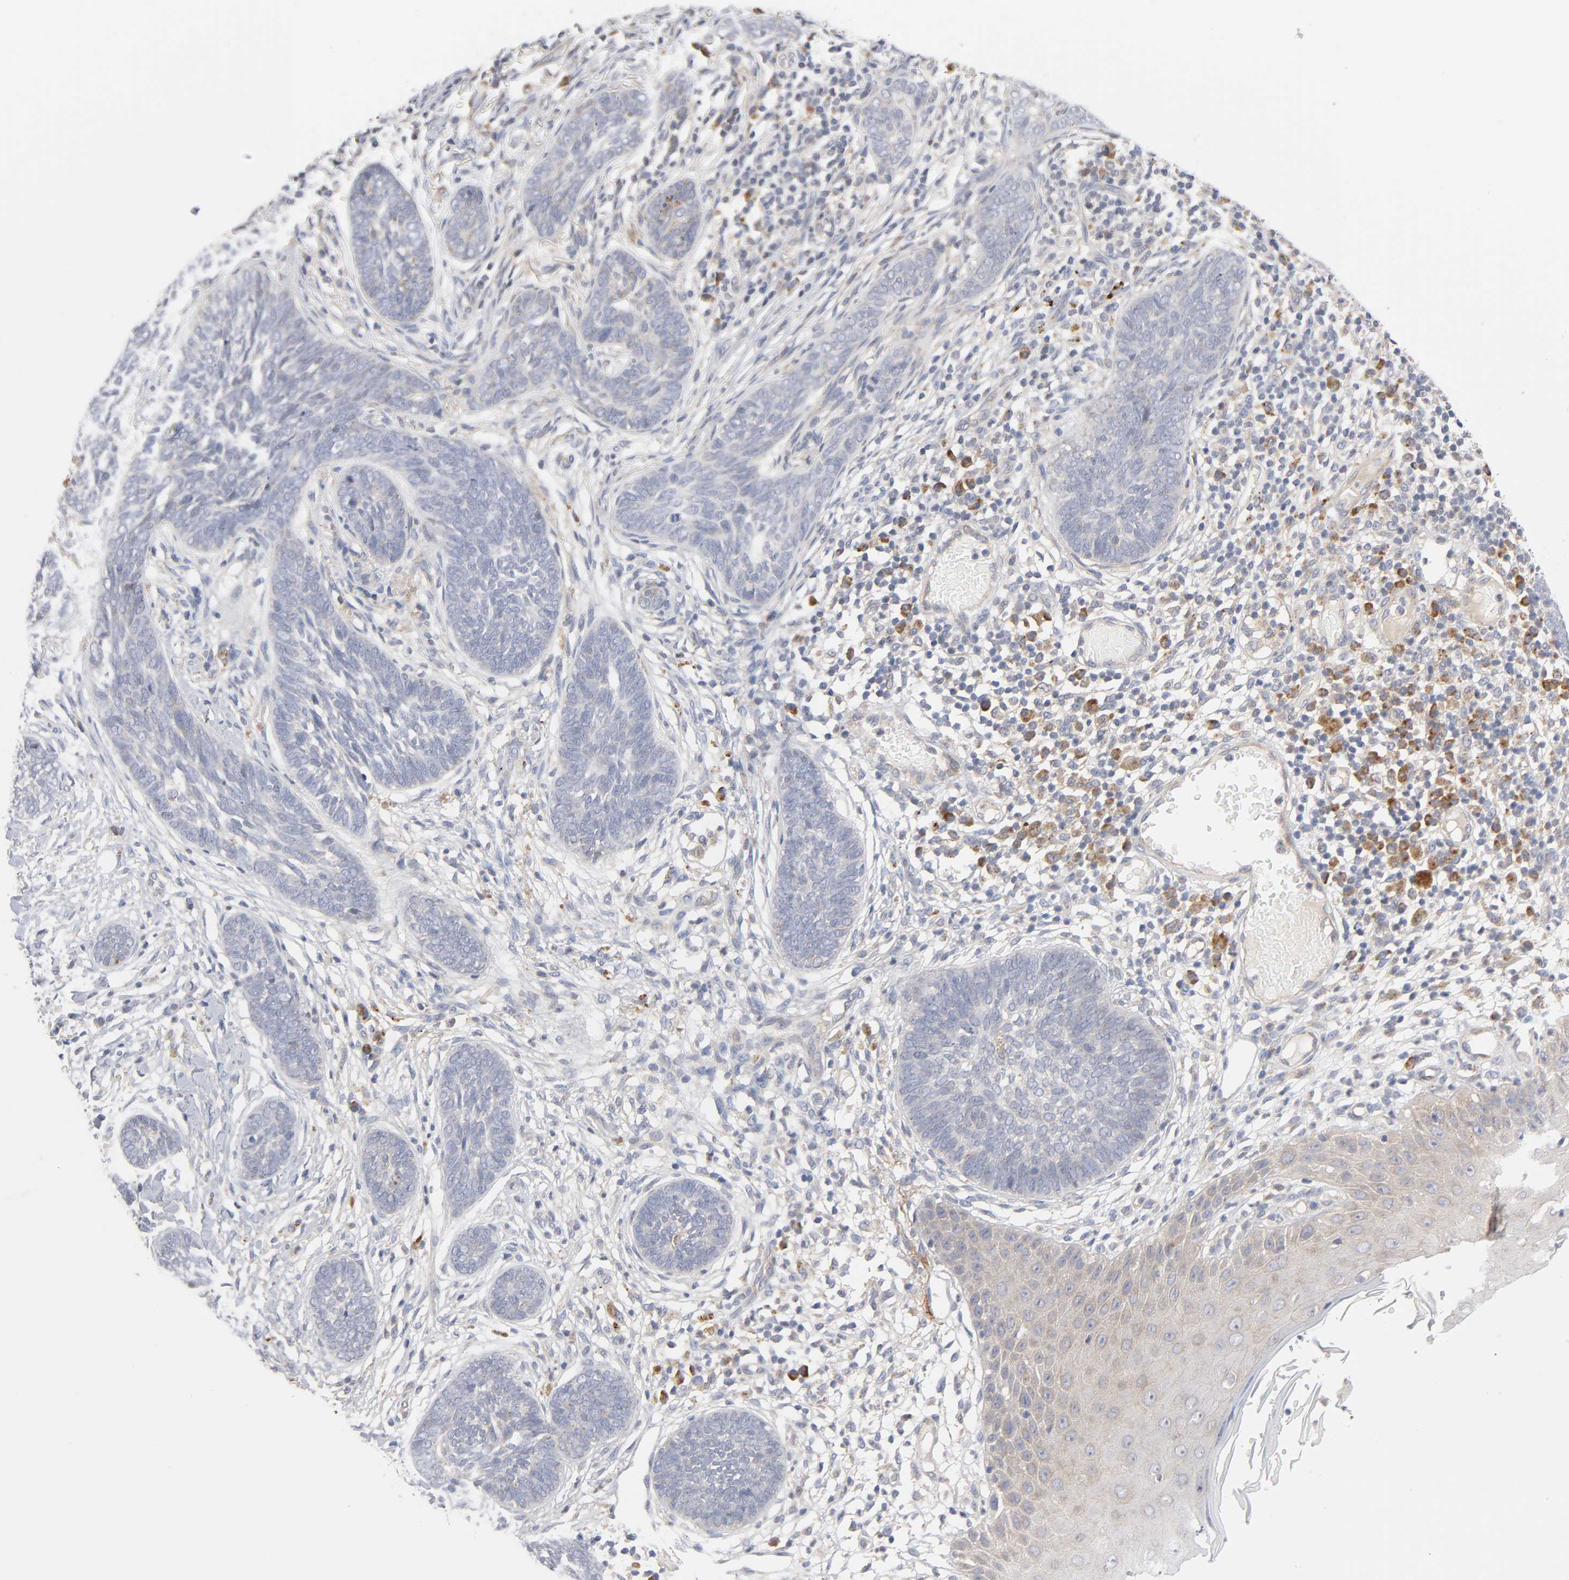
{"staining": {"intensity": "negative", "quantity": "none", "location": "none"}, "tissue": "skin cancer", "cell_type": "Tumor cells", "image_type": "cancer", "snomed": [{"axis": "morphology", "description": "Normal tissue, NOS"}, {"axis": "morphology", "description": "Basal cell carcinoma"}, {"axis": "topography", "description": "Skin"}], "caption": "Immunohistochemistry (IHC) of skin cancer (basal cell carcinoma) demonstrates no staining in tumor cells.", "gene": "IL4R", "patient": {"sex": "male", "age": 87}}